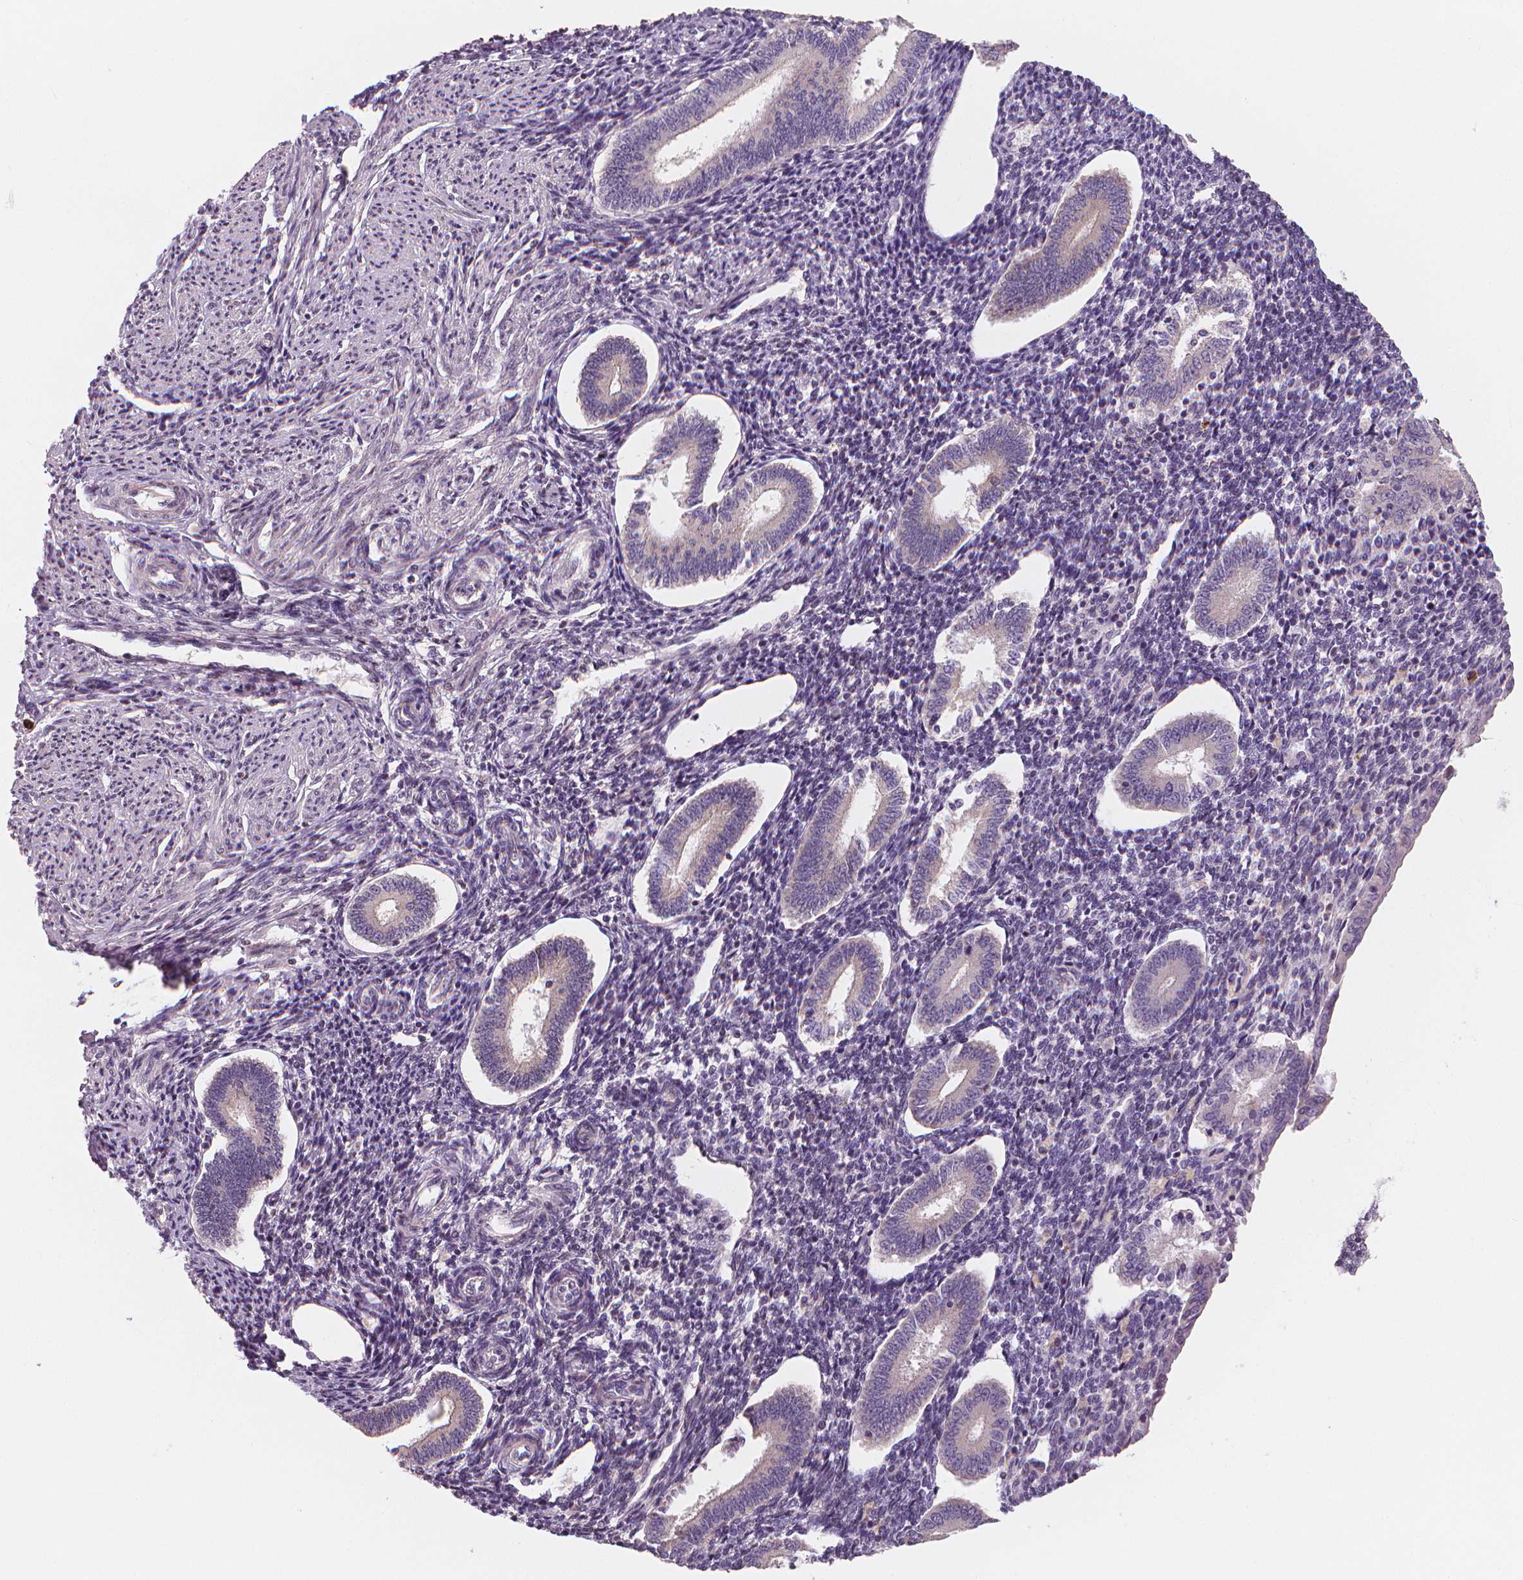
{"staining": {"intensity": "negative", "quantity": "none", "location": "none"}, "tissue": "endometrium", "cell_type": "Cells in endometrial stroma", "image_type": "normal", "snomed": [{"axis": "morphology", "description": "Normal tissue, NOS"}, {"axis": "topography", "description": "Endometrium"}], "caption": "Endometrium was stained to show a protein in brown. There is no significant staining in cells in endometrial stroma. The staining was performed using DAB (3,3'-diaminobenzidine) to visualize the protein expression in brown, while the nuclei were stained in blue with hematoxylin (Magnification: 20x).", "gene": "RNASE7", "patient": {"sex": "female", "age": 40}}